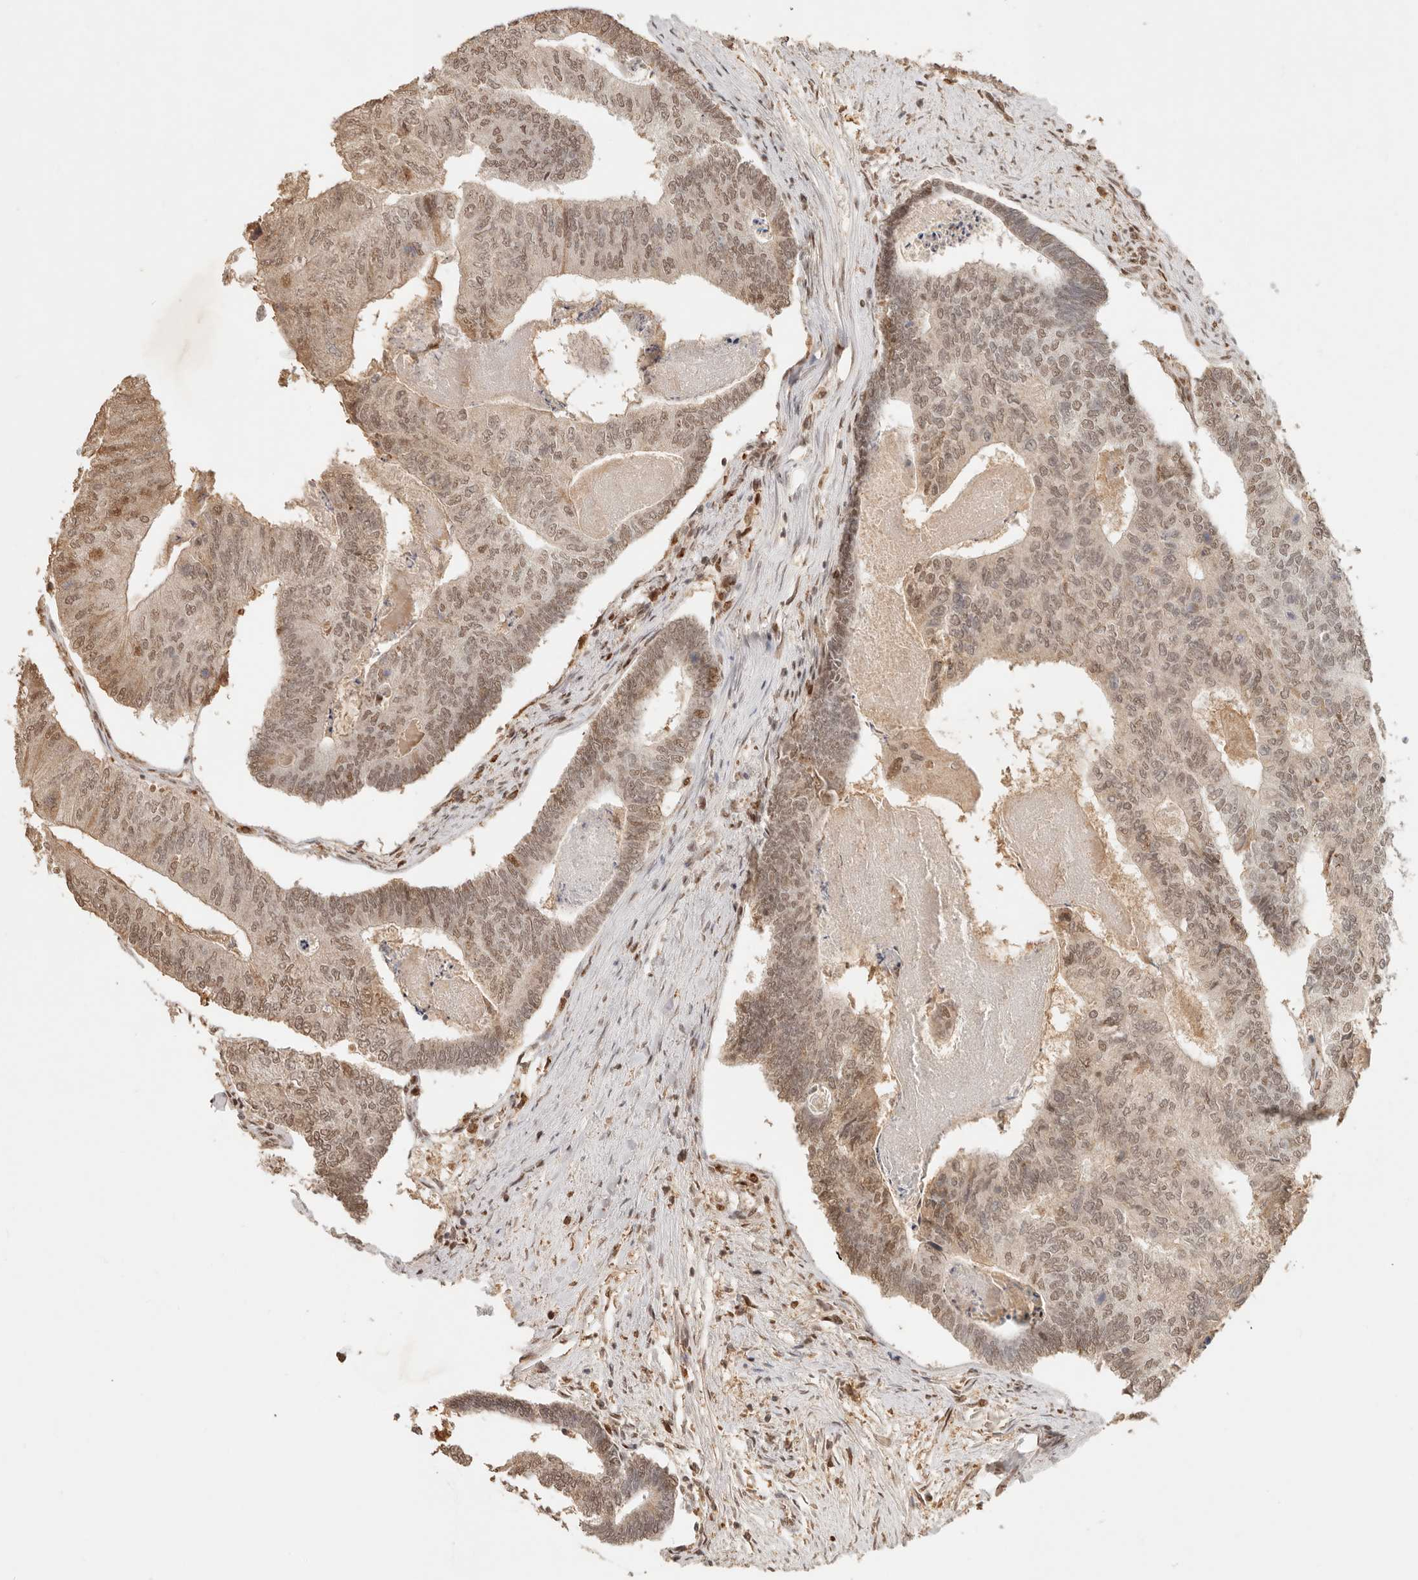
{"staining": {"intensity": "moderate", "quantity": ">75%", "location": "nuclear"}, "tissue": "colorectal cancer", "cell_type": "Tumor cells", "image_type": "cancer", "snomed": [{"axis": "morphology", "description": "Adenocarcinoma, NOS"}, {"axis": "topography", "description": "Colon"}], "caption": "Approximately >75% of tumor cells in human colorectal adenocarcinoma show moderate nuclear protein positivity as visualized by brown immunohistochemical staining.", "gene": "NPAS2", "patient": {"sex": "female", "age": 67}}